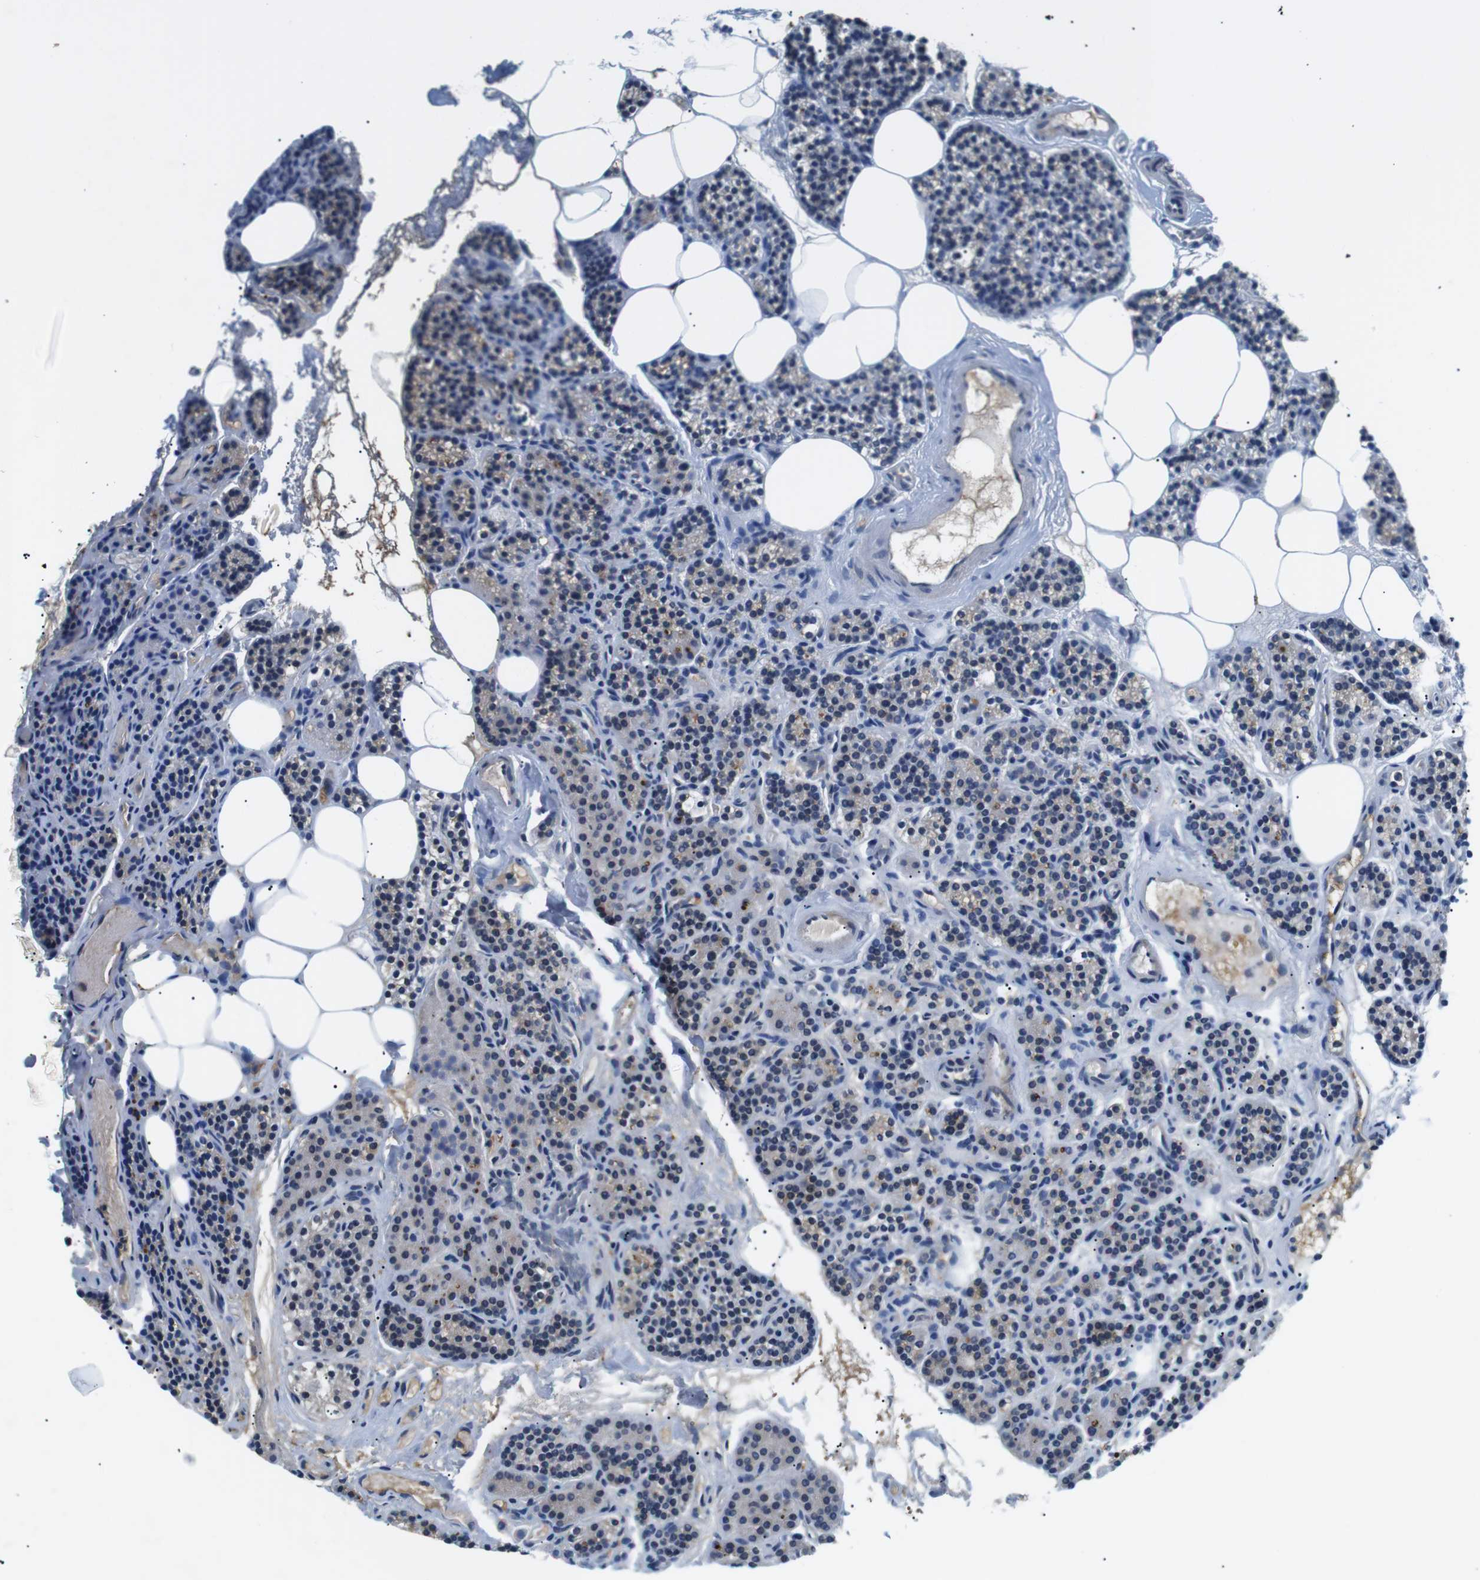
{"staining": {"intensity": "weak", "quantity": "<25%", "location": "cytoplasmic/membranous"}, "tissue": "parathyroid gland", "cell_type": "Glandular cells", "image_type": "normal", "snomed": [{"axis": "morphology", "description": "Normal tissue, NOS"}, {"axis": "morphology", "description": "Adenoma, NOS"}, {"axis": "topography", "description": "Parathyroid gland"}], "caption": "Immunohistochemistry (IHC) of normal human parathyroid gland exhibits no staining in glandular cells. The staining was performed using DAB (3,3'-diaminobenzidine) to visualize the protein expression in brown, while the nuclei were stained in blue with hematoxylin (Magnification: 20x).", "gene": "WSCD1", "patient": {"sex": "female", "age": 74}}